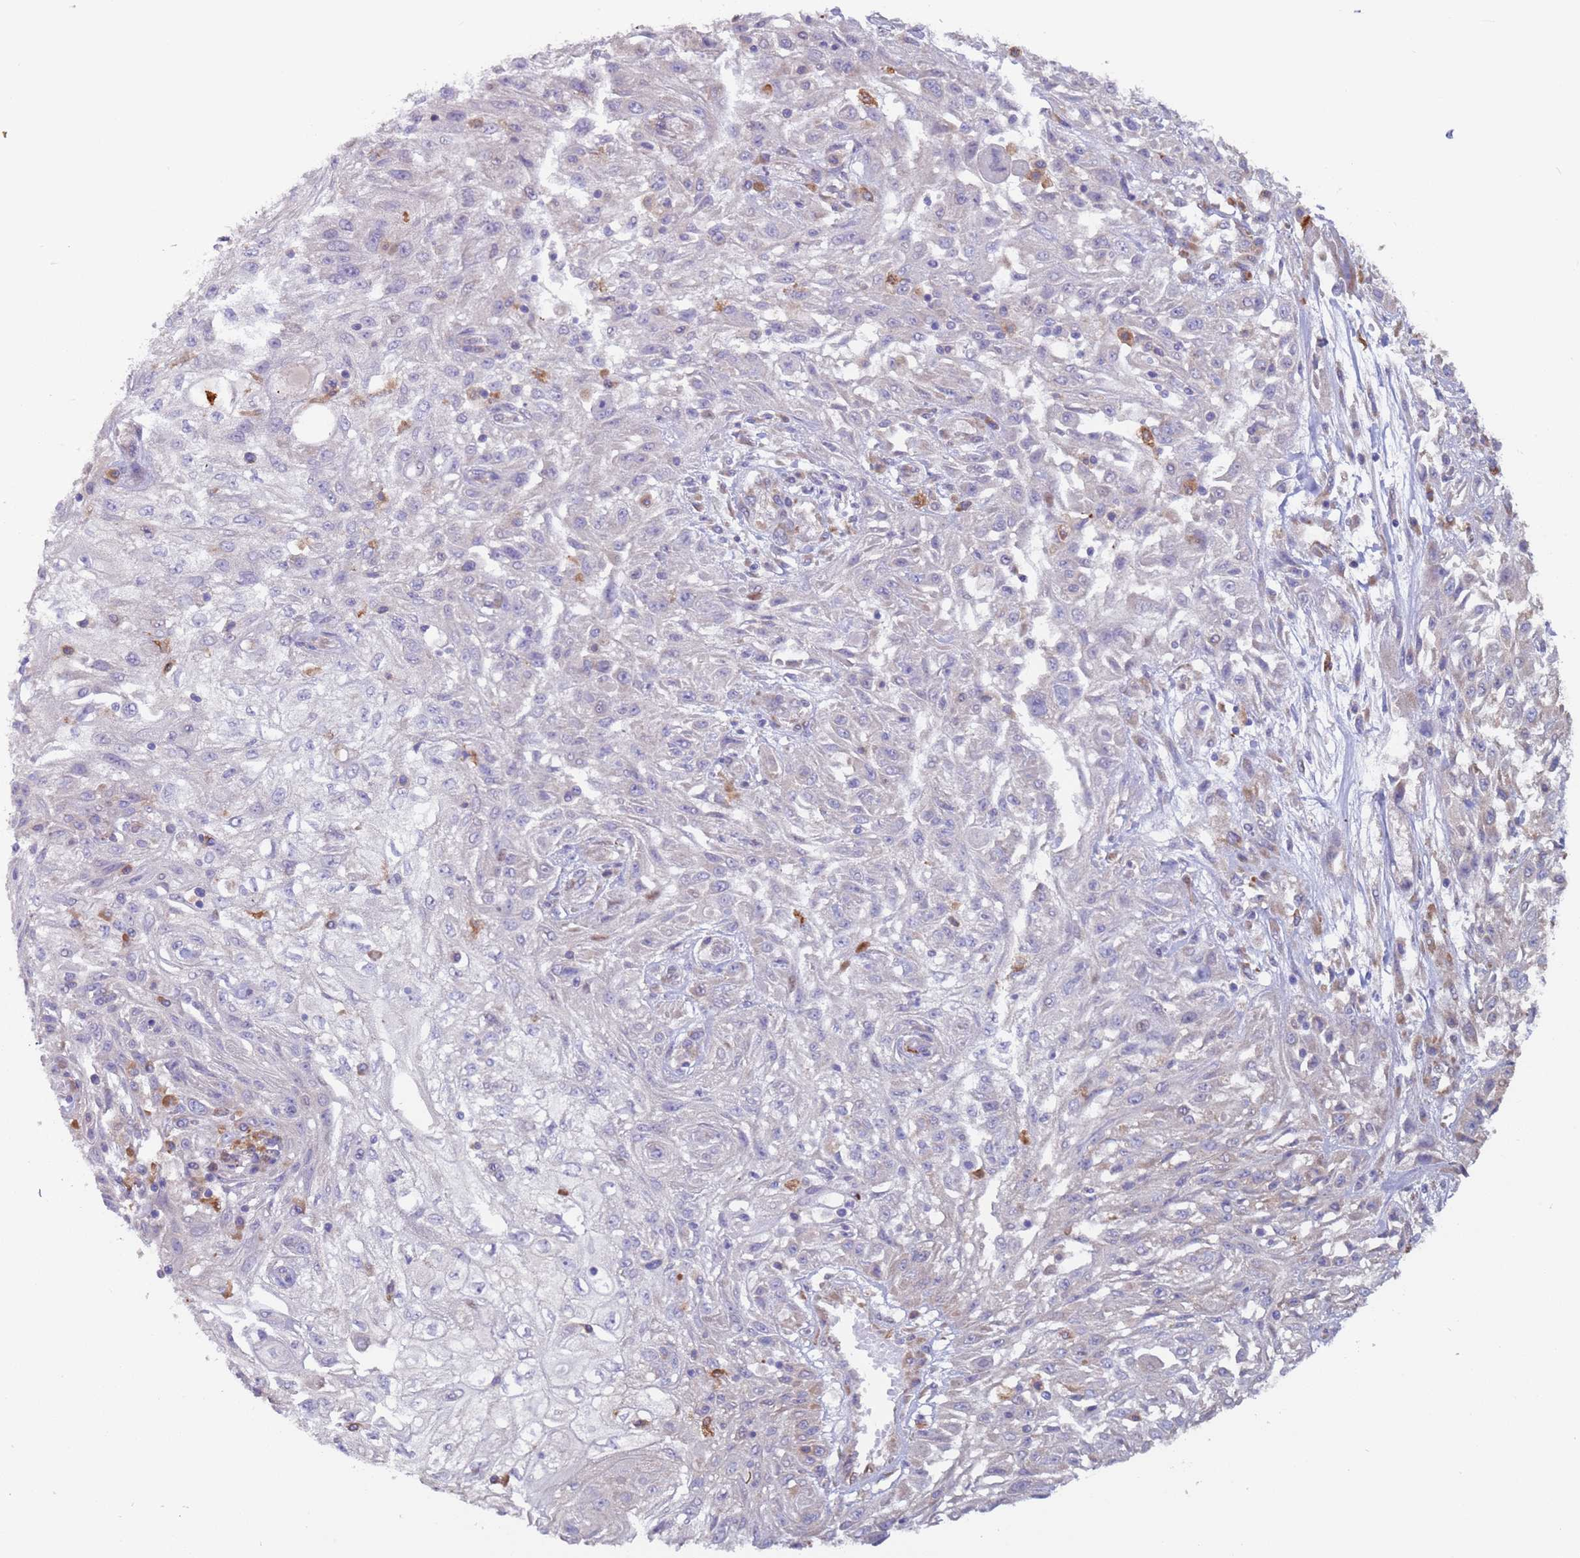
{"staining": {"intensity": "negative", "quantity": "none", "location": "none"}, "tissue": "skin cancer", "cell_type": "Tumor cells", "image_type": "cancer", "snomed": [{"axis": "morphology", "description": "Squamous cell carcinoma, NOS"}, {"axis": "morphology", "description": "Squamous cell carcinoma, metastatic, NOS"}, {"axis": "topography", "description": "Skin"}, {"axis": "topography", "description": "Lymph node"}], "caption": "Photomicrograph shows no significant protein staining in tumor cells of skin squamous cell carcinoma.", "gene": "ZNF844", "patient": {"sex": "male", "age": 75}}